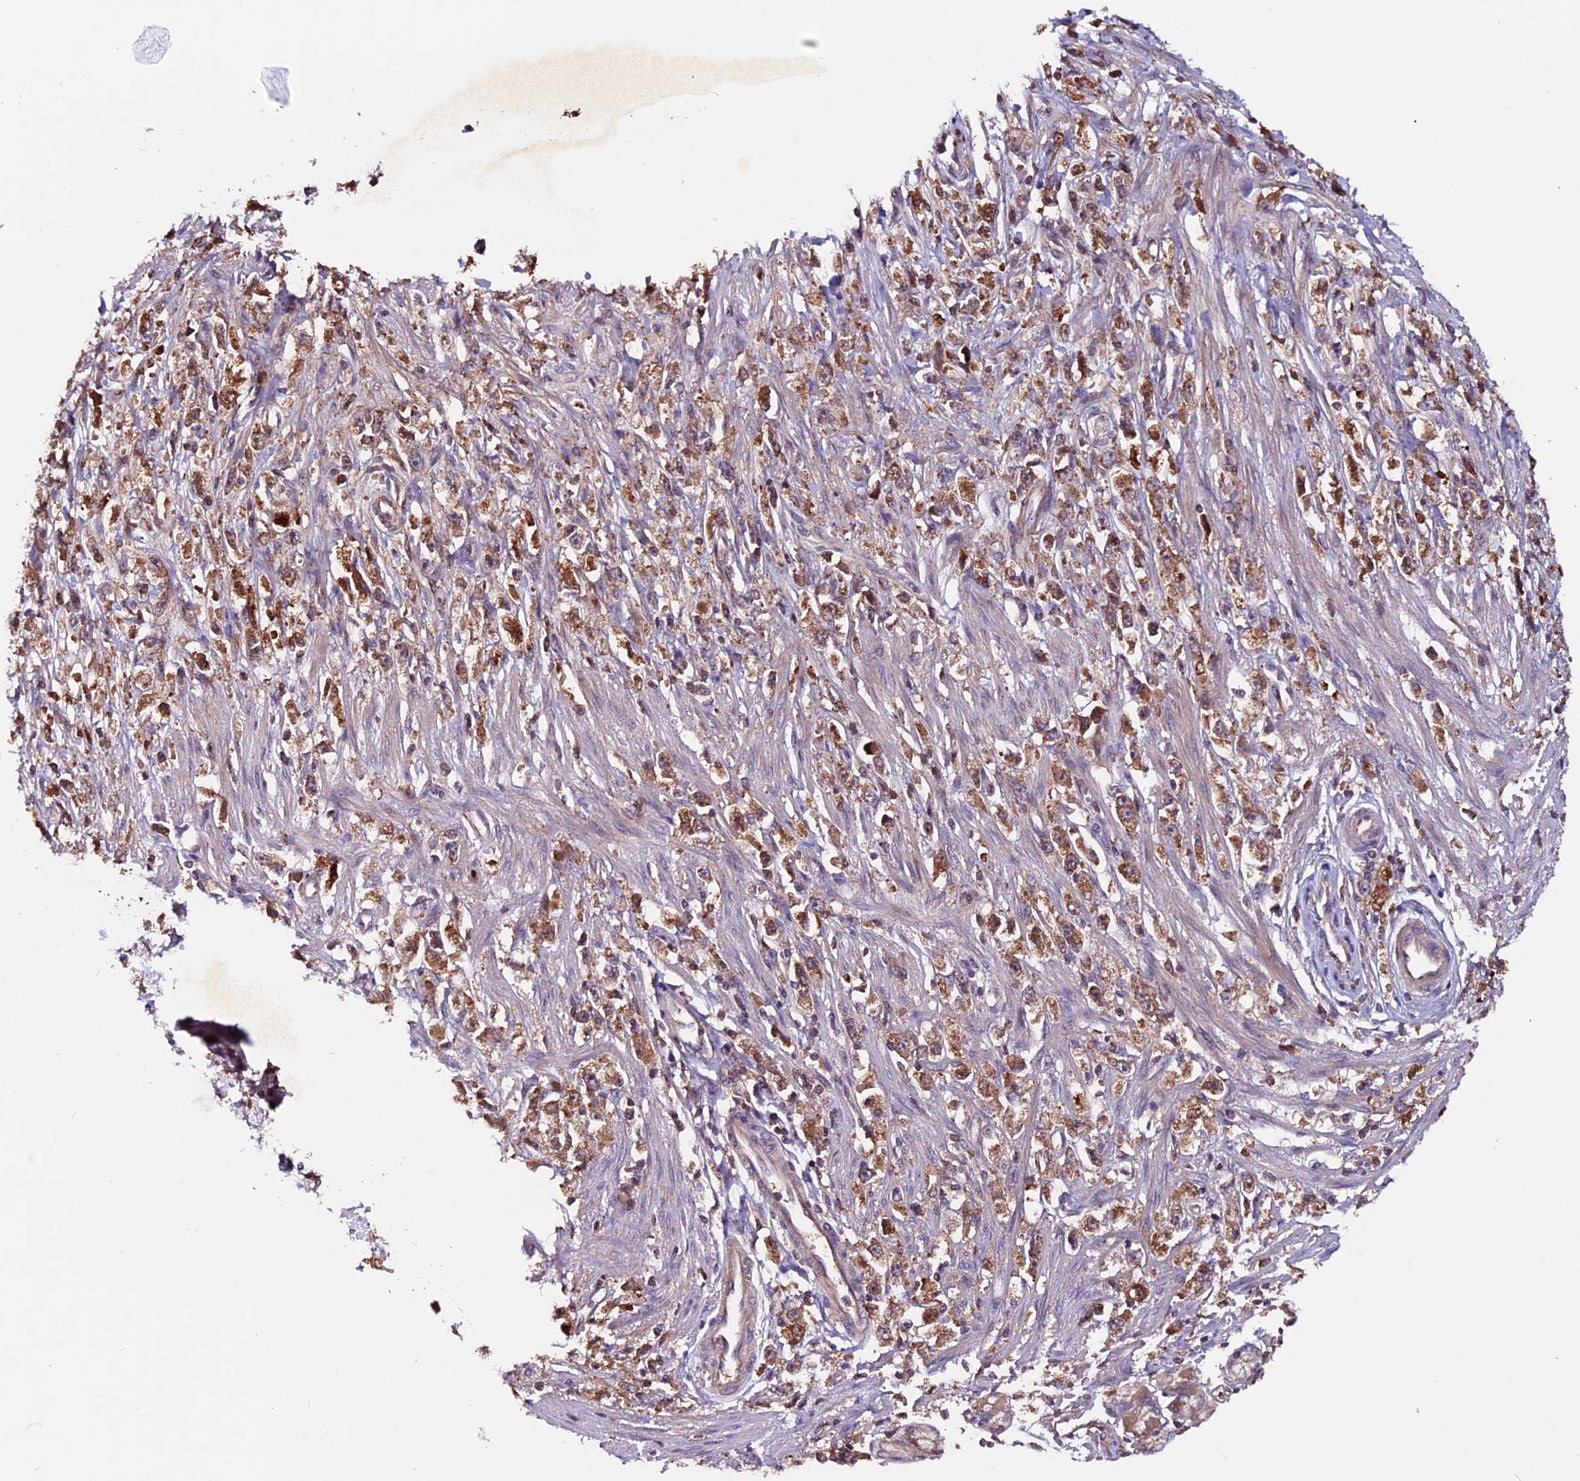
{"staining": {"intensity": "moderate", "quantity": ">75%", "location": "cytoplasmic/membranous"}, "tissue": "stomach cancer", "cell_type": "Tumor cells", "image_type": "cancer", "snomed": [{"axis": "morphology", "description": "Adenocarcinoma, NOS"}, {"axis": "topography", "description": "Stomach"}], "caption": "Immunohistochemistry of stomach cancer (adenocarcinoma) reveals medium levels of moderate cytoplasmic/membranous positivity in about >75% of tumor cells.", "gene": "ZNF598", "patient": {"sex": "female", "age": 59}}